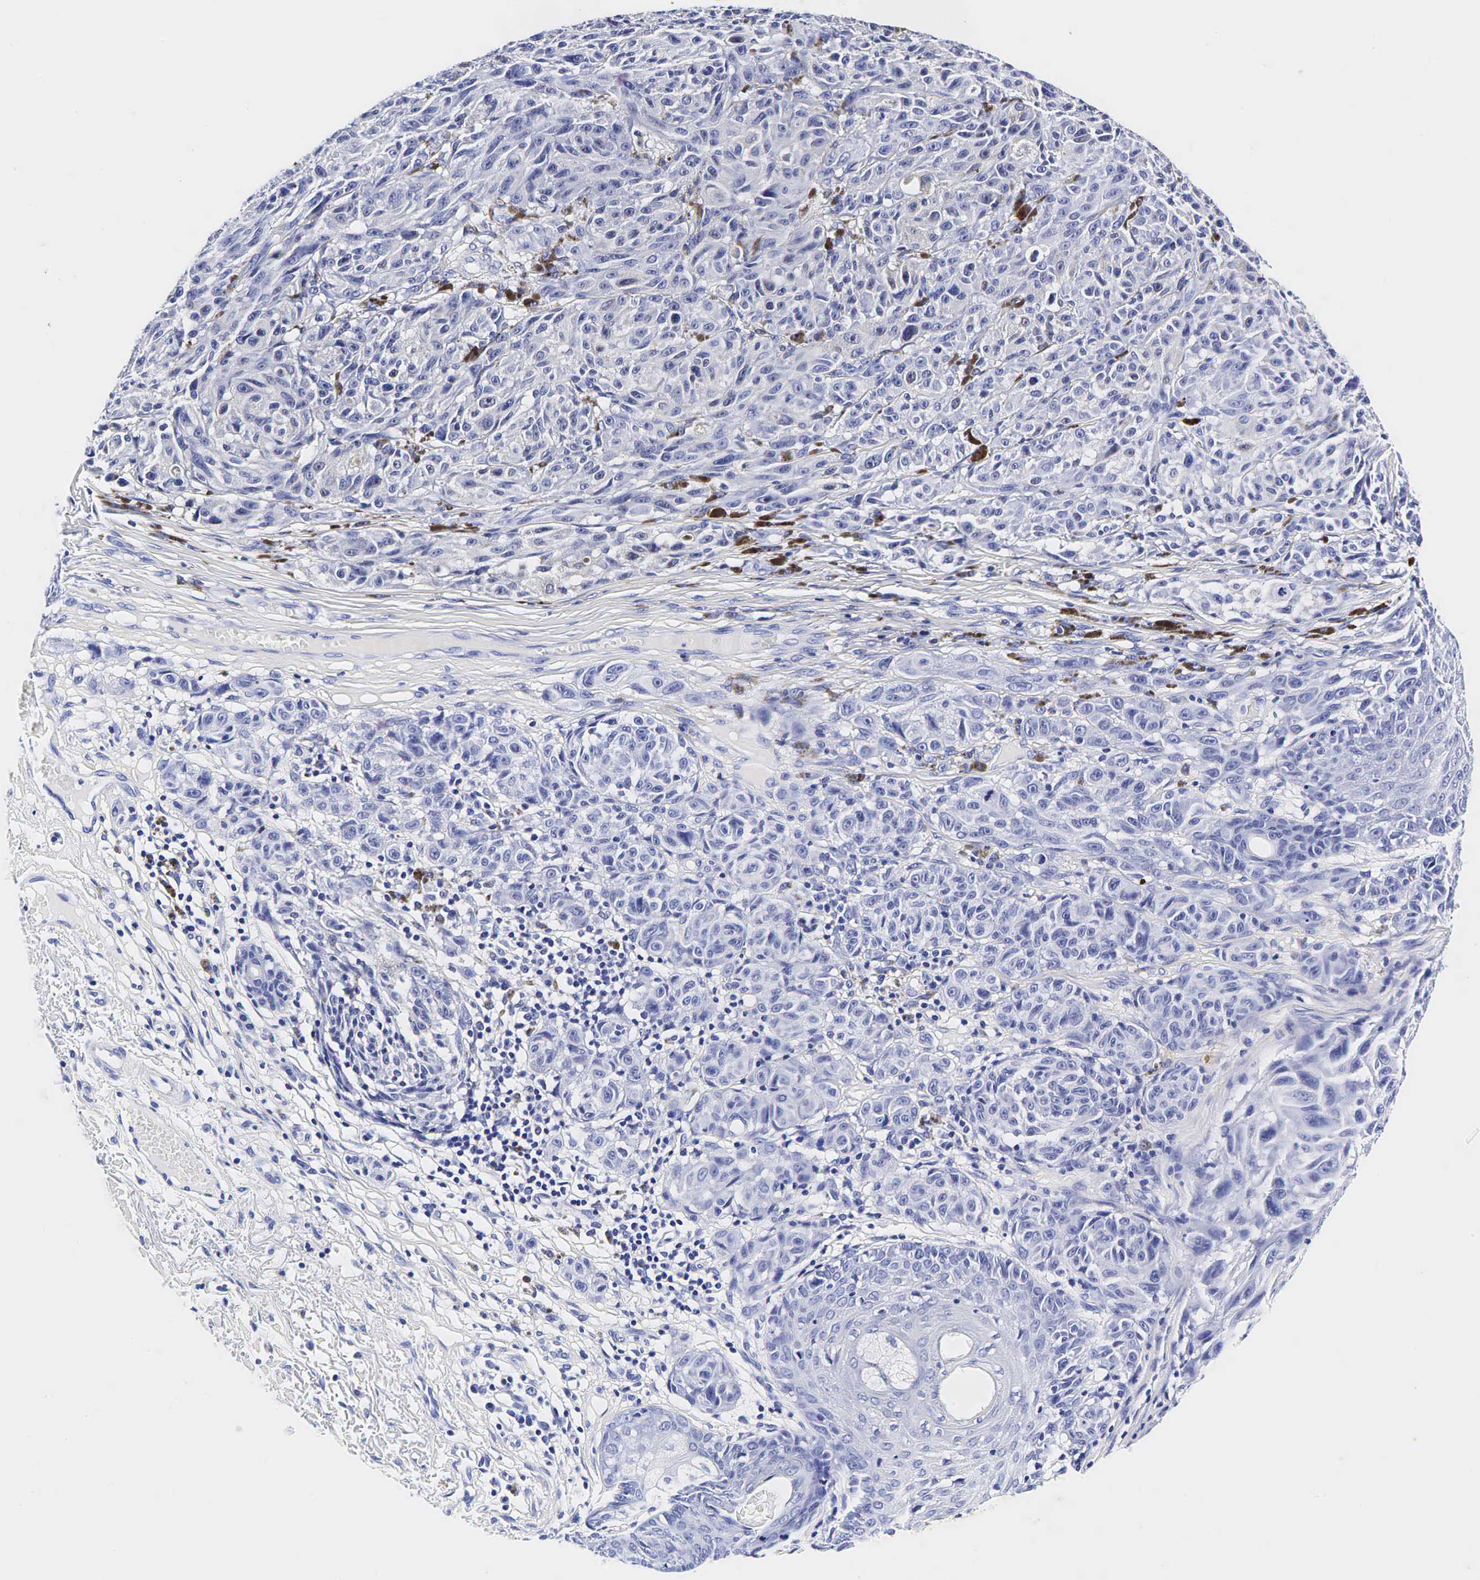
{"staining": {"intensity": "negative", "quantity": "none", "location": "none"}, "tissue": "melanoma", "cell_type": "Tumor cells", "image_type": "cancer", "snomed": [{"axis": "morphology", "description": "Malignant melanoma, NOS"}, {"axis": "topography", "description": "Skin"}], "caption": "Malignant melanoma stained for a protein using immunohistochemistry reveals no expression tumor cells.", "gene": "GCG", "patient": {"sex": "male", "age": 70}}